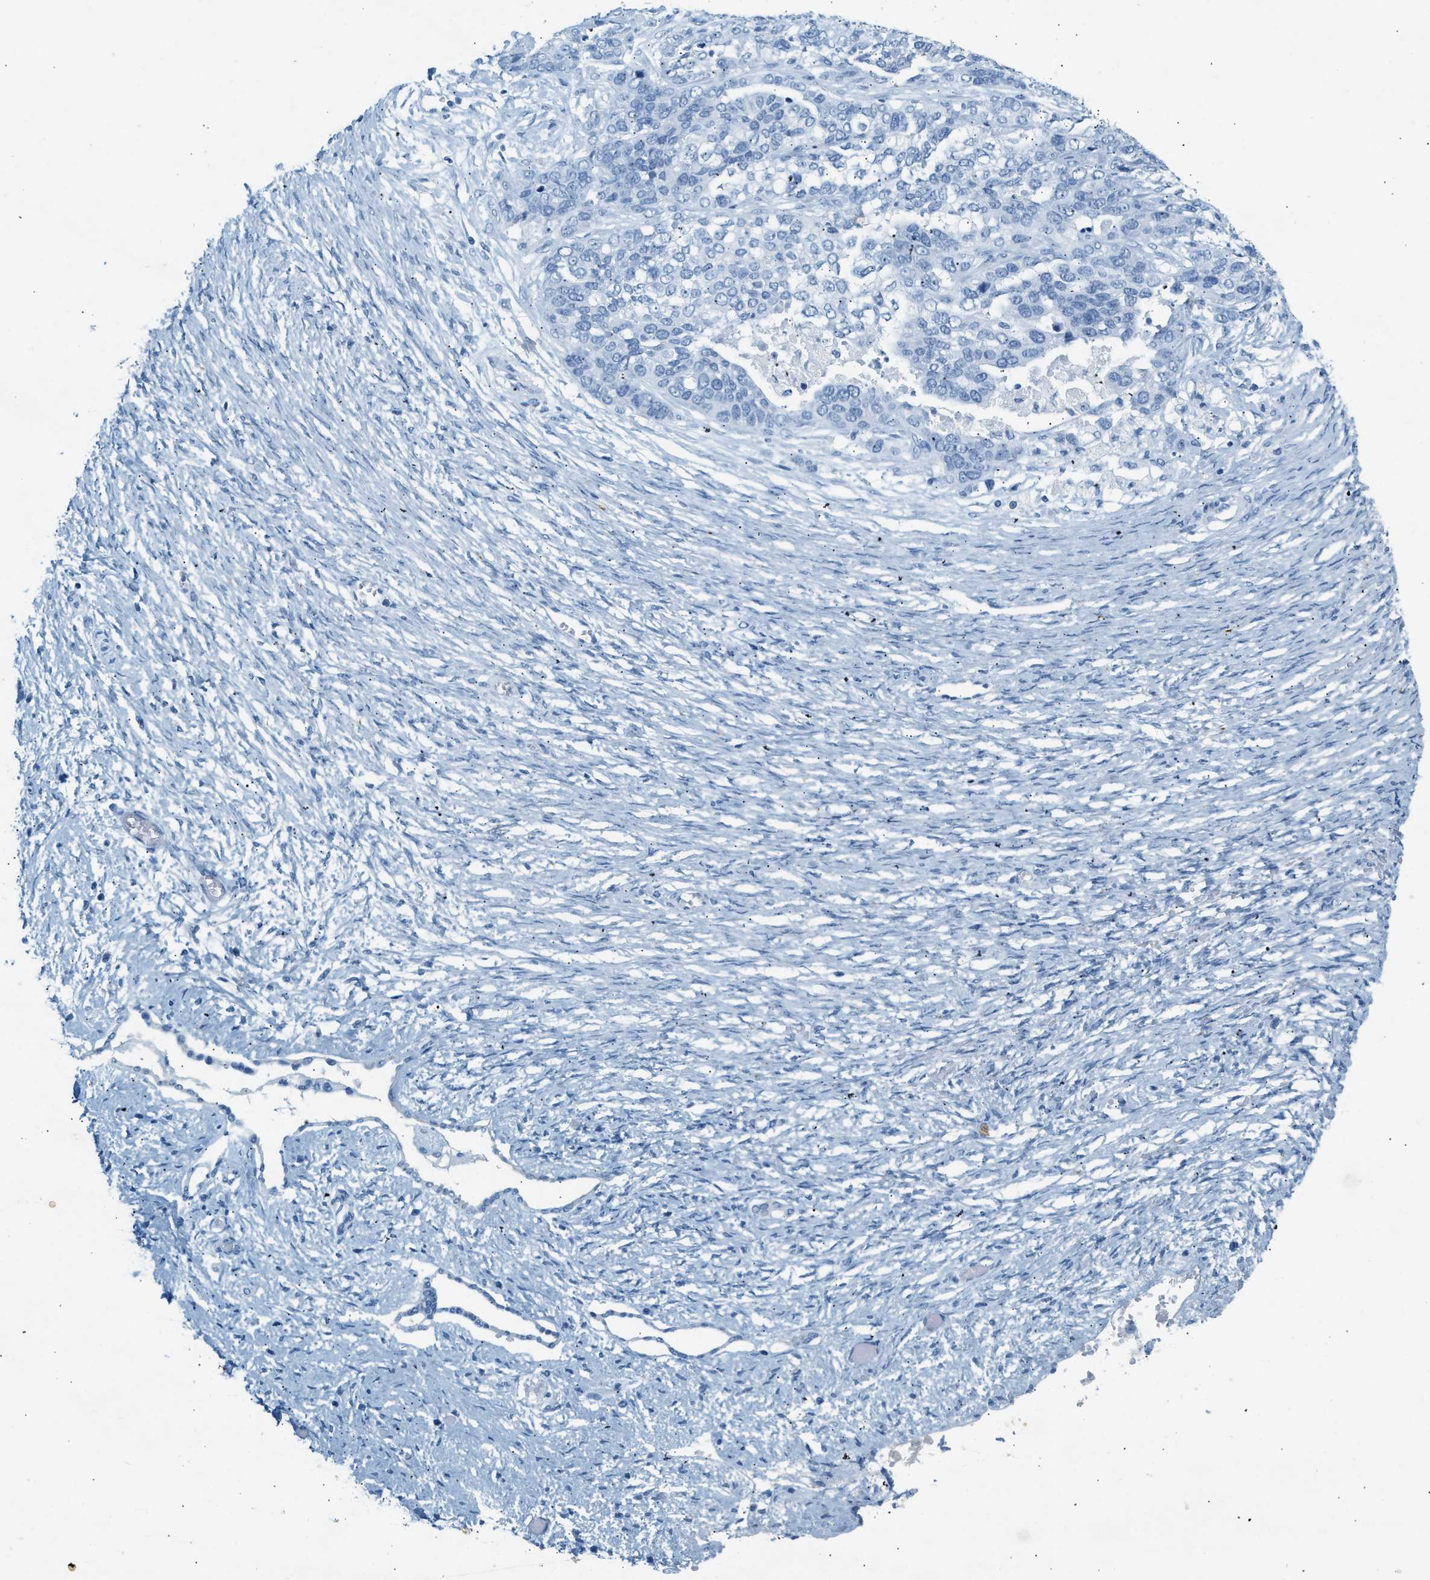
{"staining": {"intensity": "negative", "quantity": "none", "location": "none"}, "tissue": "ovarian cancer", "cell_type": "Tumor cells", "image_type": "cancer", "snomed": [{"axis": "morphology", "description": "Cystadenocarcinoma, serous, NOS"}, {"axis": "topography", "description": "Ovary"}], "caption": "A high-resolution image shows immunohistochemistry staining of ovarian cancer (serous cystadenocarcinoma), which demonstrates no significant positivity in tumor cells. (DAB (3,3'-diaminobenzidine) immunohistochemistry with hematoxylin counter stain).", "gene": "HHATL", "patient": {"sex": "female", "age": 44}}